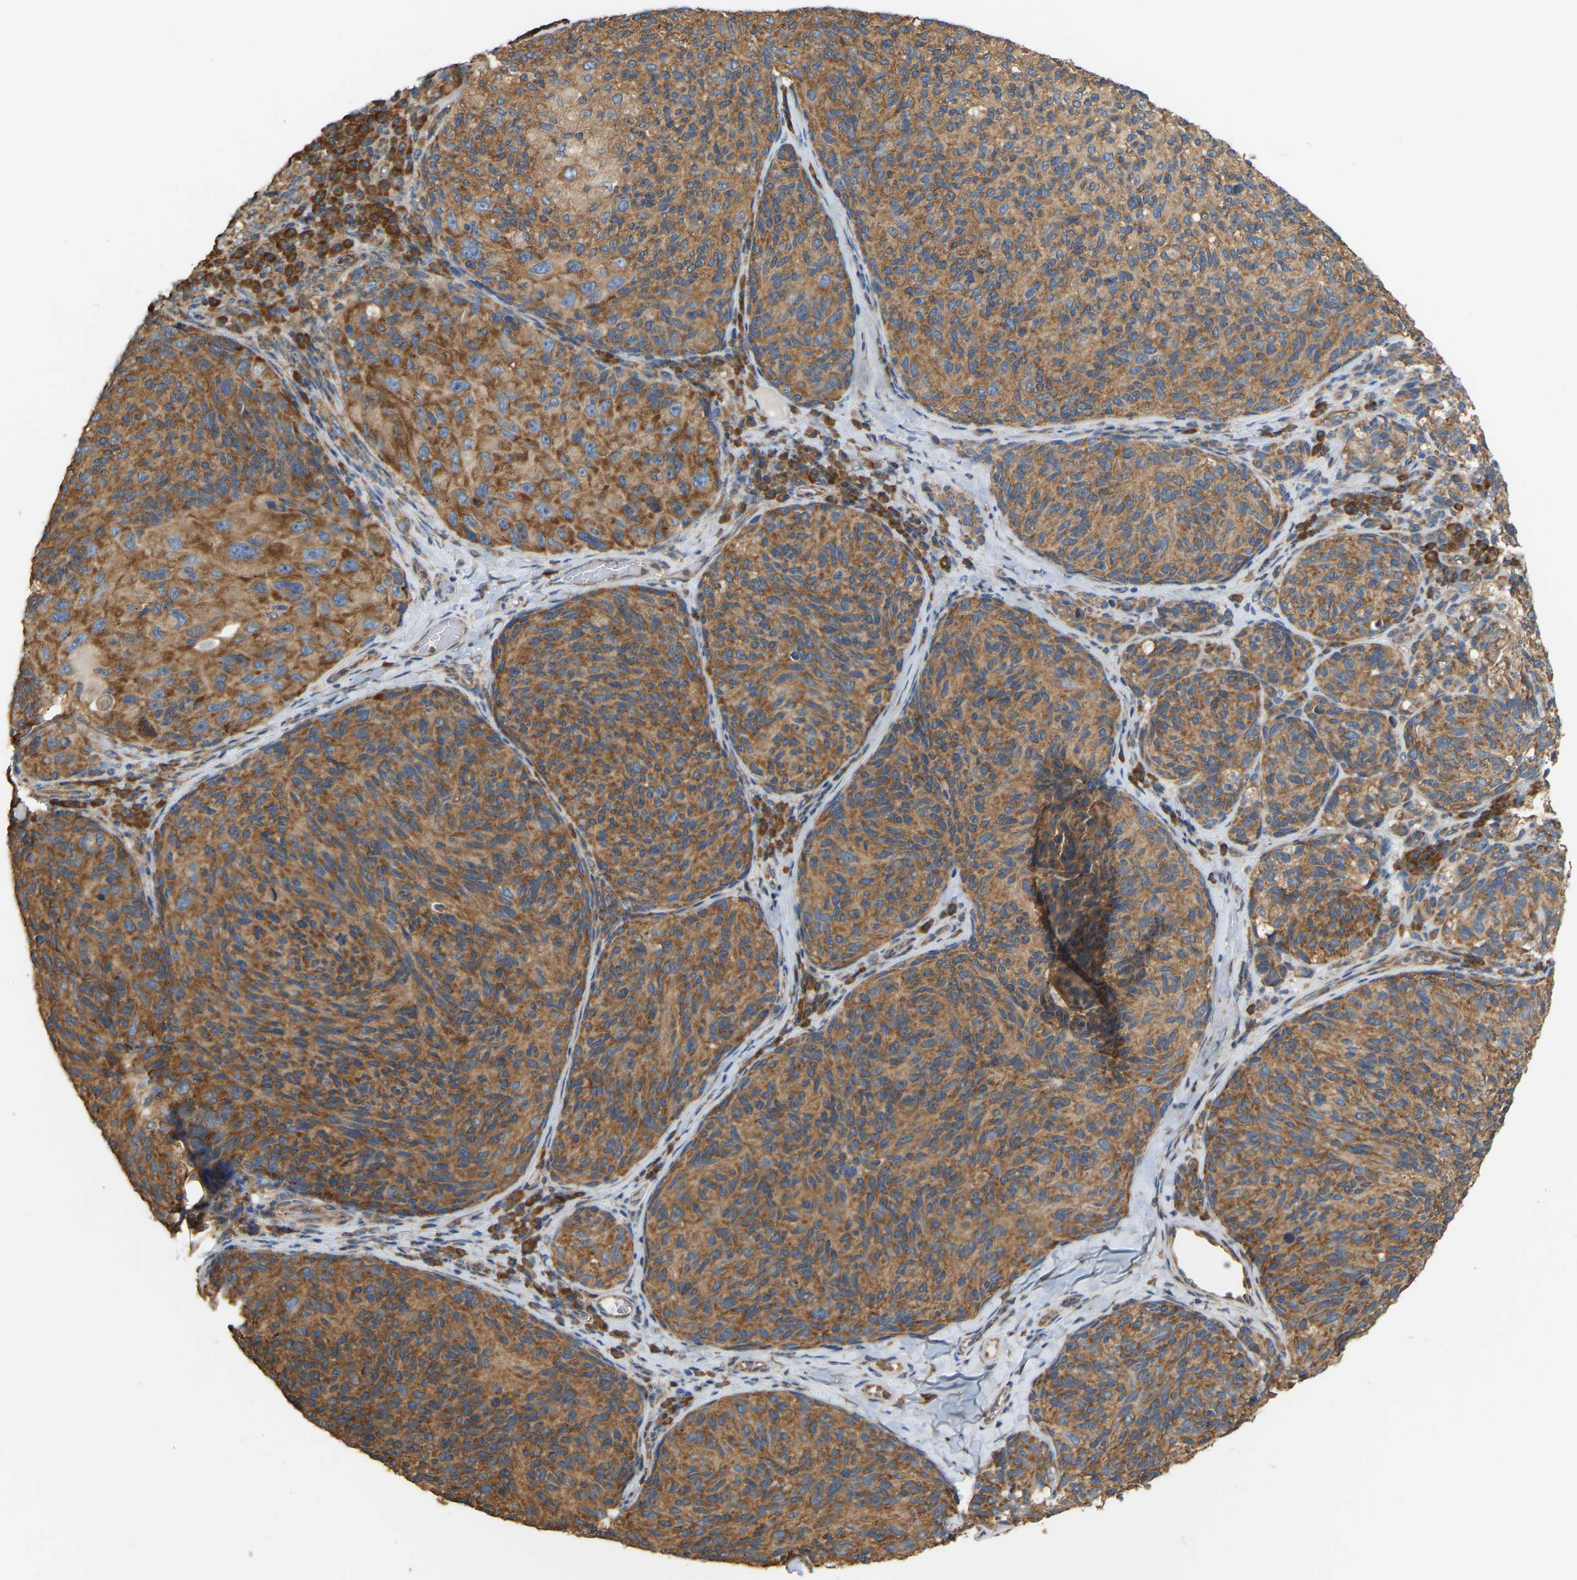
{"staining": {"intensity": "strong", "quantity": ">75%", "location": "cytoplasmic/membranous"}, "tissue": "melanoma", "cell_type": "Tumor cells", "image_type": "cancer", "snomed": [{"axis": "morphology", "description": "Malignant melanoma, NOS"}, {"axis": "topography", "description": "Skin"}], "caption": "Immunohistochemistry of melanoma reveals high levels of strong cytoplasmic/membranous positivity in about >75% of tumor cells. The staining is performed using DAB brown chromogen to label protein expression. The nuclei are counter-stained blue using hematoxylin.", "gene": "RPS6KB2", "patient": {"sex": "female", "age": 73}}